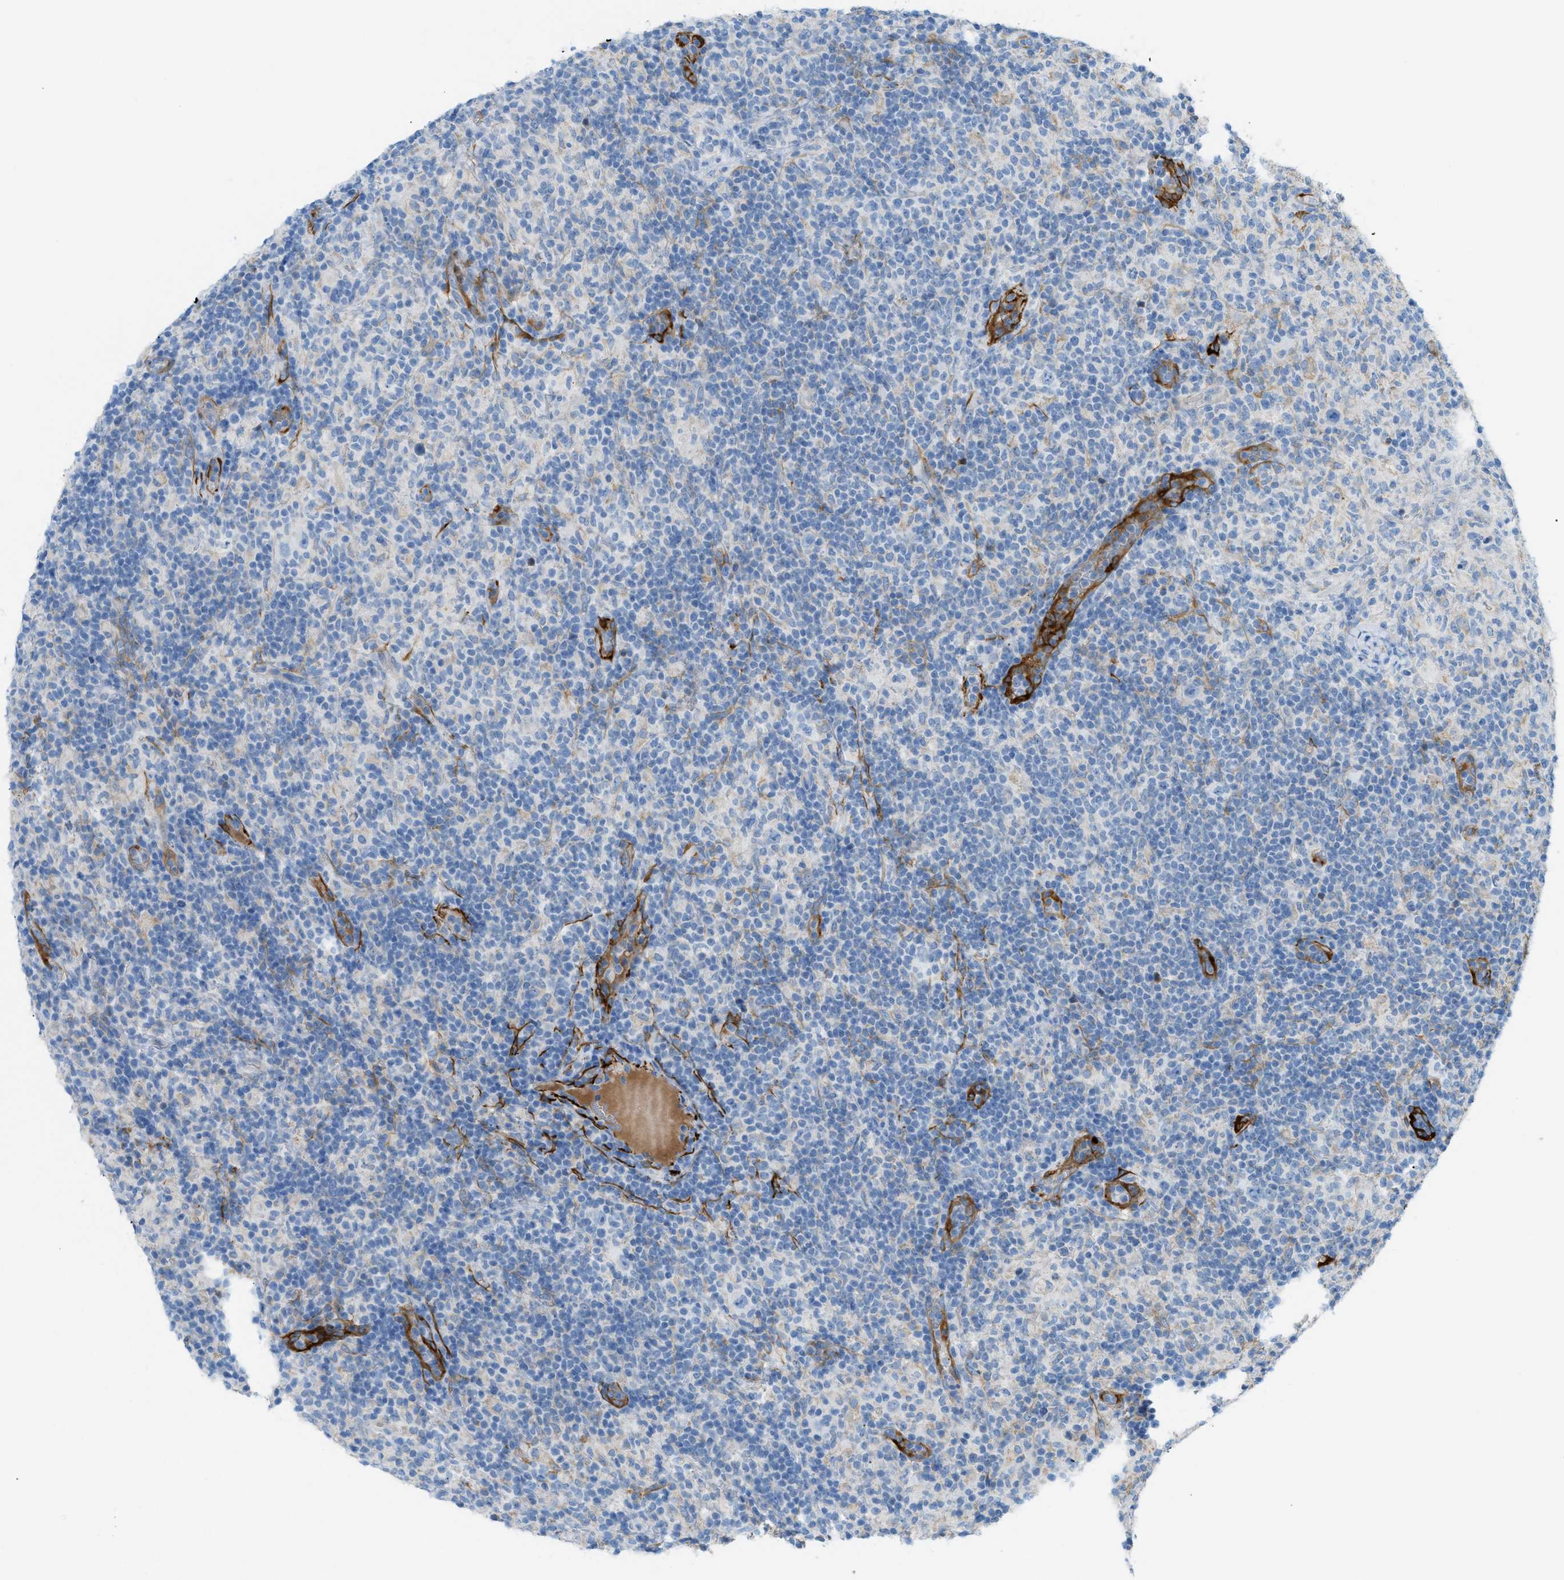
{"staining": {"intensity": "negative", "quantity": "none", "location": "none"}, "tissue": "lymphoma", "cell_type": "Tumor cells", "image_type": "cancer", "snomed": [{"axis": "morphology", "description": "Hodgkin's disease, NOS"}, {"axis": "topography", "description": "Lymph node"}], "caption": "DAB (3,3'-diaminobenzidine) immunohistochemical staining of lymphoma displays no significant positivity in tumor cells.", "gene": "MYH11", "patient": {"sex": "male", "age": 70}}